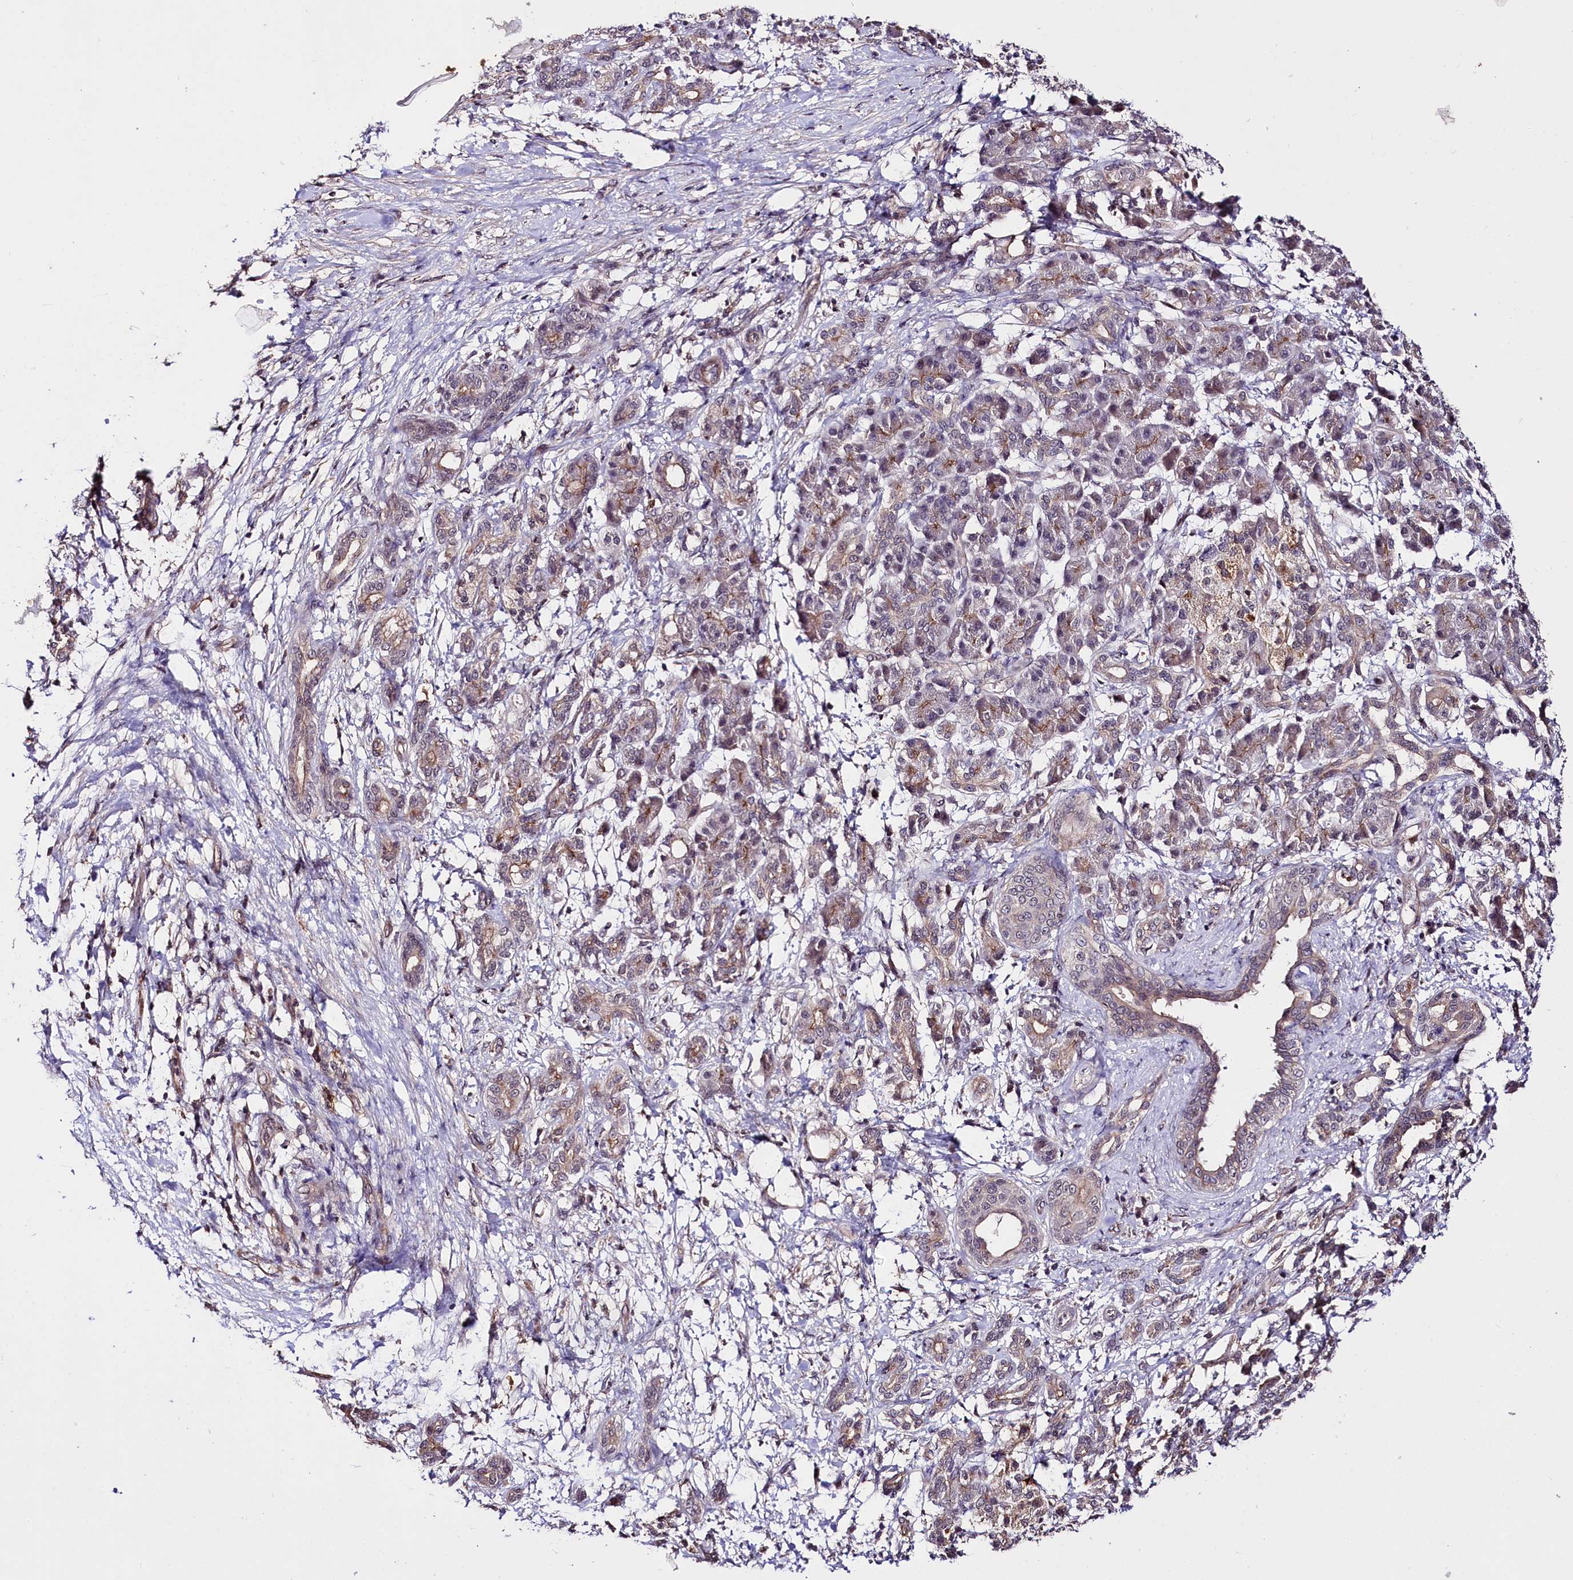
{"staining": {"intensity": "weak", "quantity": "25%-75%", "location": "cytoplasmic/membranous"}, "tissue": "pancreatic cancer", "cell_type": "Tumor cells", "image_type": "cancer", "snomed": [{"axis": "morphology", "description": "Adenocarcinoma, NOS"}, {"axis": "topography", "description": "Pancreas"}], "caption": "The micrograph exhibits a brown stain indicating the presence of a protein in the cytoplasmic/membranous of tumor cells in pancreatic cancer (adenocarcinoma).", "gene": "TAFAZZIN", "patient": {"sex": "female", "age": 55}}